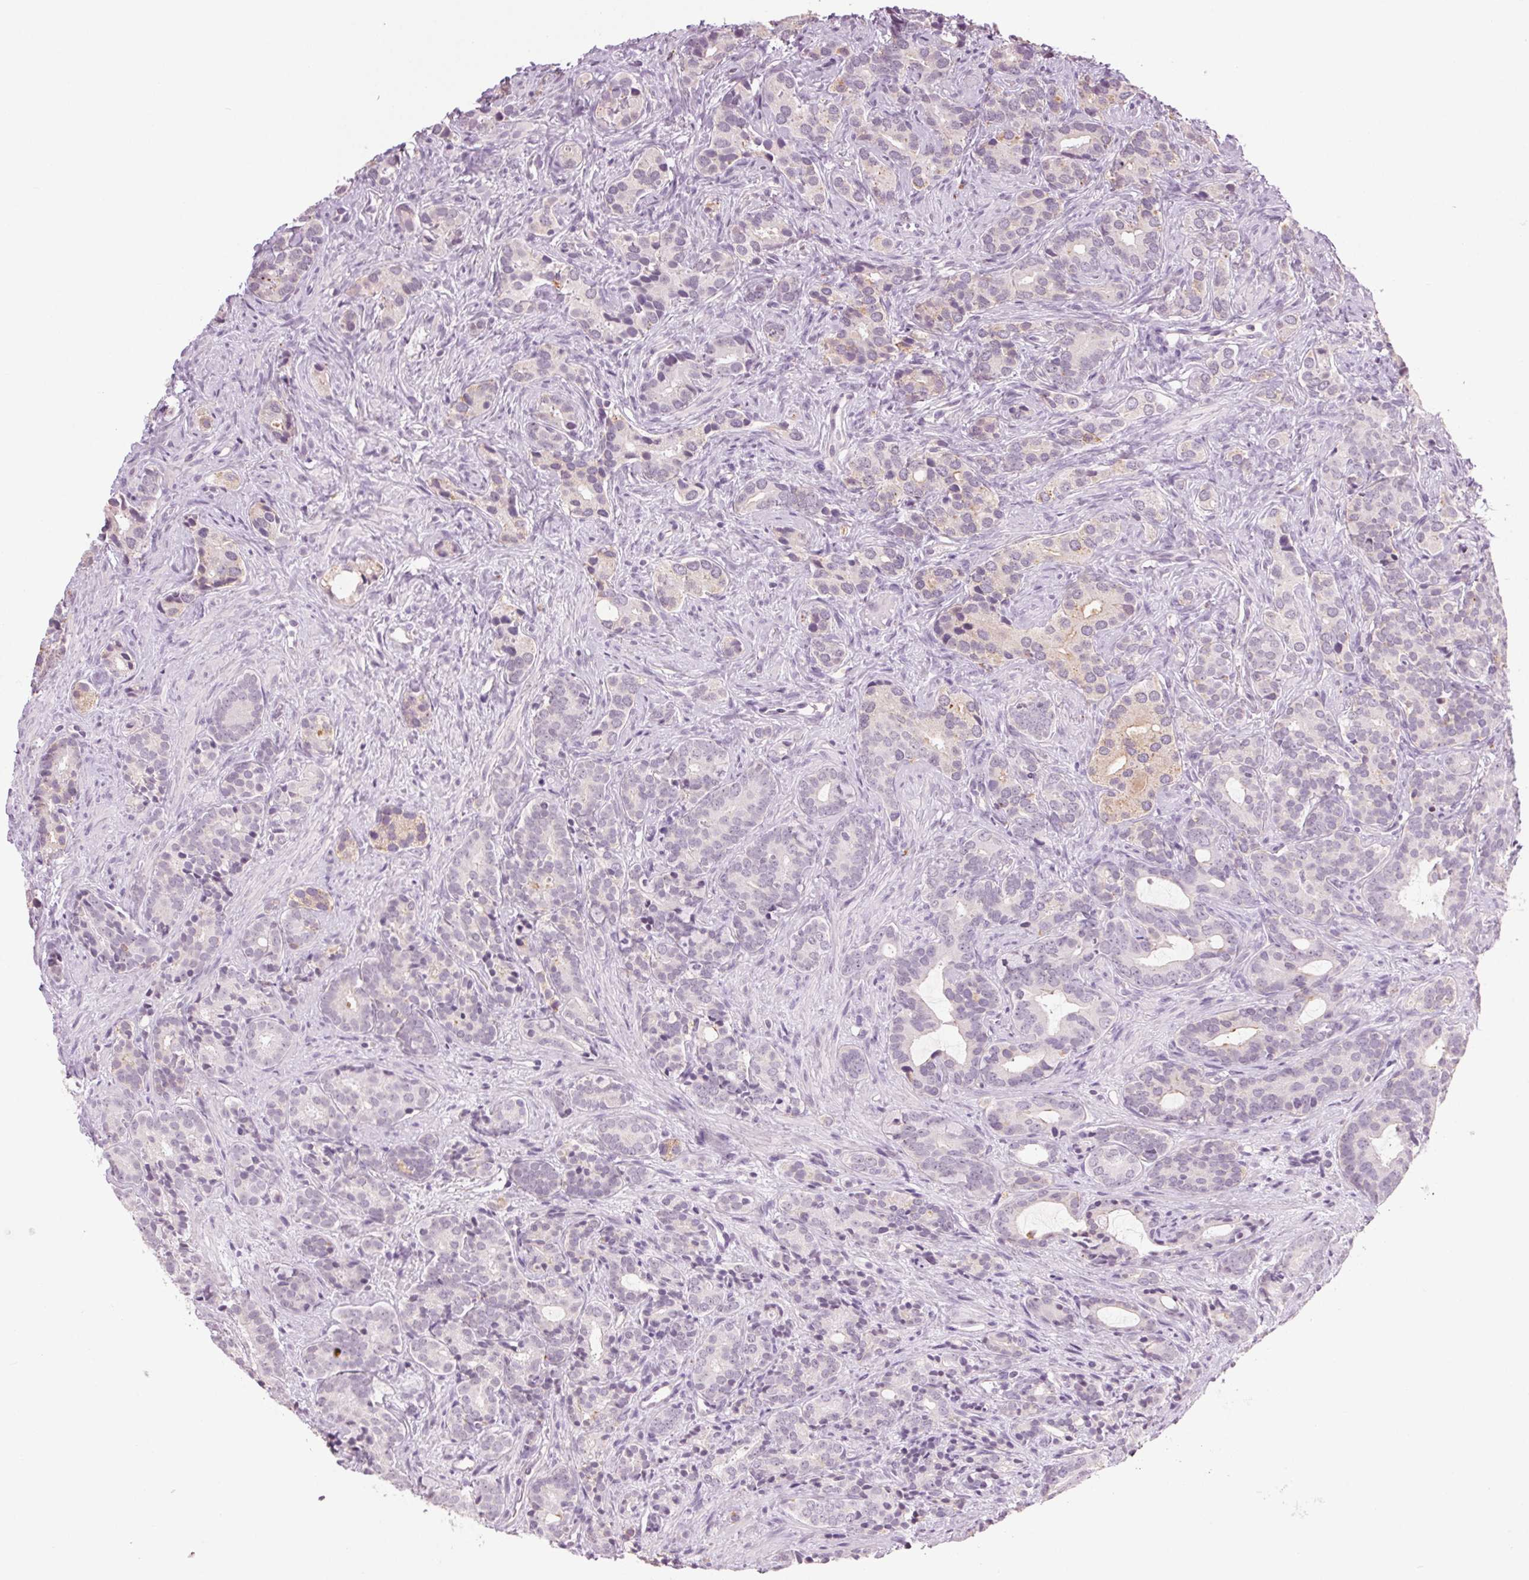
{"staining": {"intensity": "negative", "quantity": "none", "location": "none"}, "tissue": "prostate cancer", "cell_type": "Tumor cells", "image_type": "cancer", "snomed": [{"axis": "morphology", "description": "Adenocarcinoma, High grade"}, {"axis": "topography", "description": "Prostate"}], "caption": "Immunohistochemistry (IHC) micrograph of neoplastic tissue: high-grade adenocarcinoma (prostate) stained with DAB displays no significant protein positivity in tumor cells. Nuclei are stained in blue.", "gene": "MPO", "patient": {"sex": "male", "age": 84}}